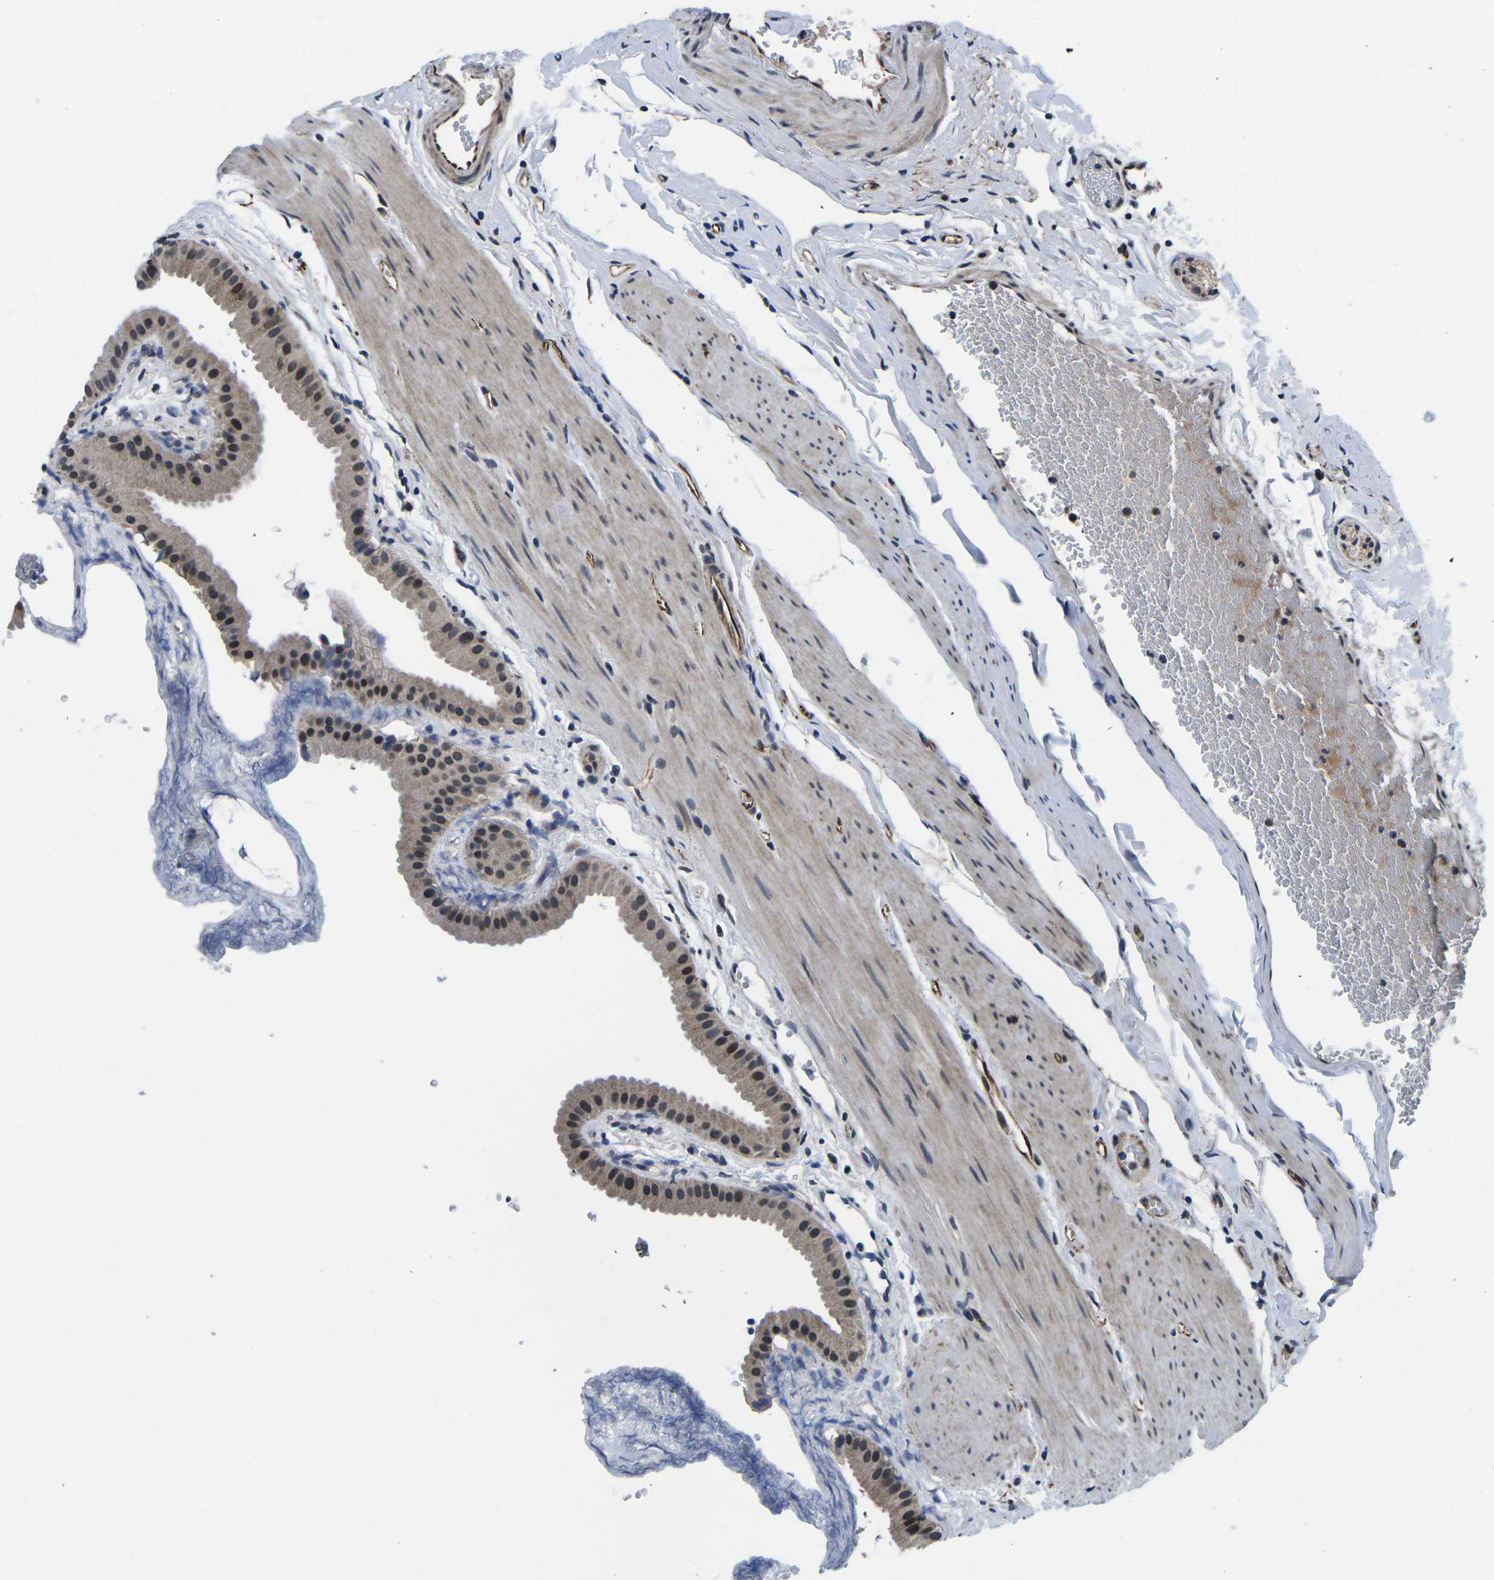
{"staining": {"intensity": "moderate", "quantity": ">75%", "location": "cytoplasmic/membranous,nuclear"}, "tissue": "gallbladder", "cell_type": "Glandular cells", "image_type": "normal", "snomed": [{"axis": "morphology", "description": "Normal tissue, NOS"}, {"axis": "topography", "description": "Gallbladder"}], "caption": "The micrograph displays staining of normal gallbladder, revealing moderate cytoplasmic/membranous,nuclear protein staining (brown color) within glandular cells. (DAB IHC with brightfield microscopy, high magnification).", "gene": "CCNE1", "patient": {"sex": "female", "age": 64}}